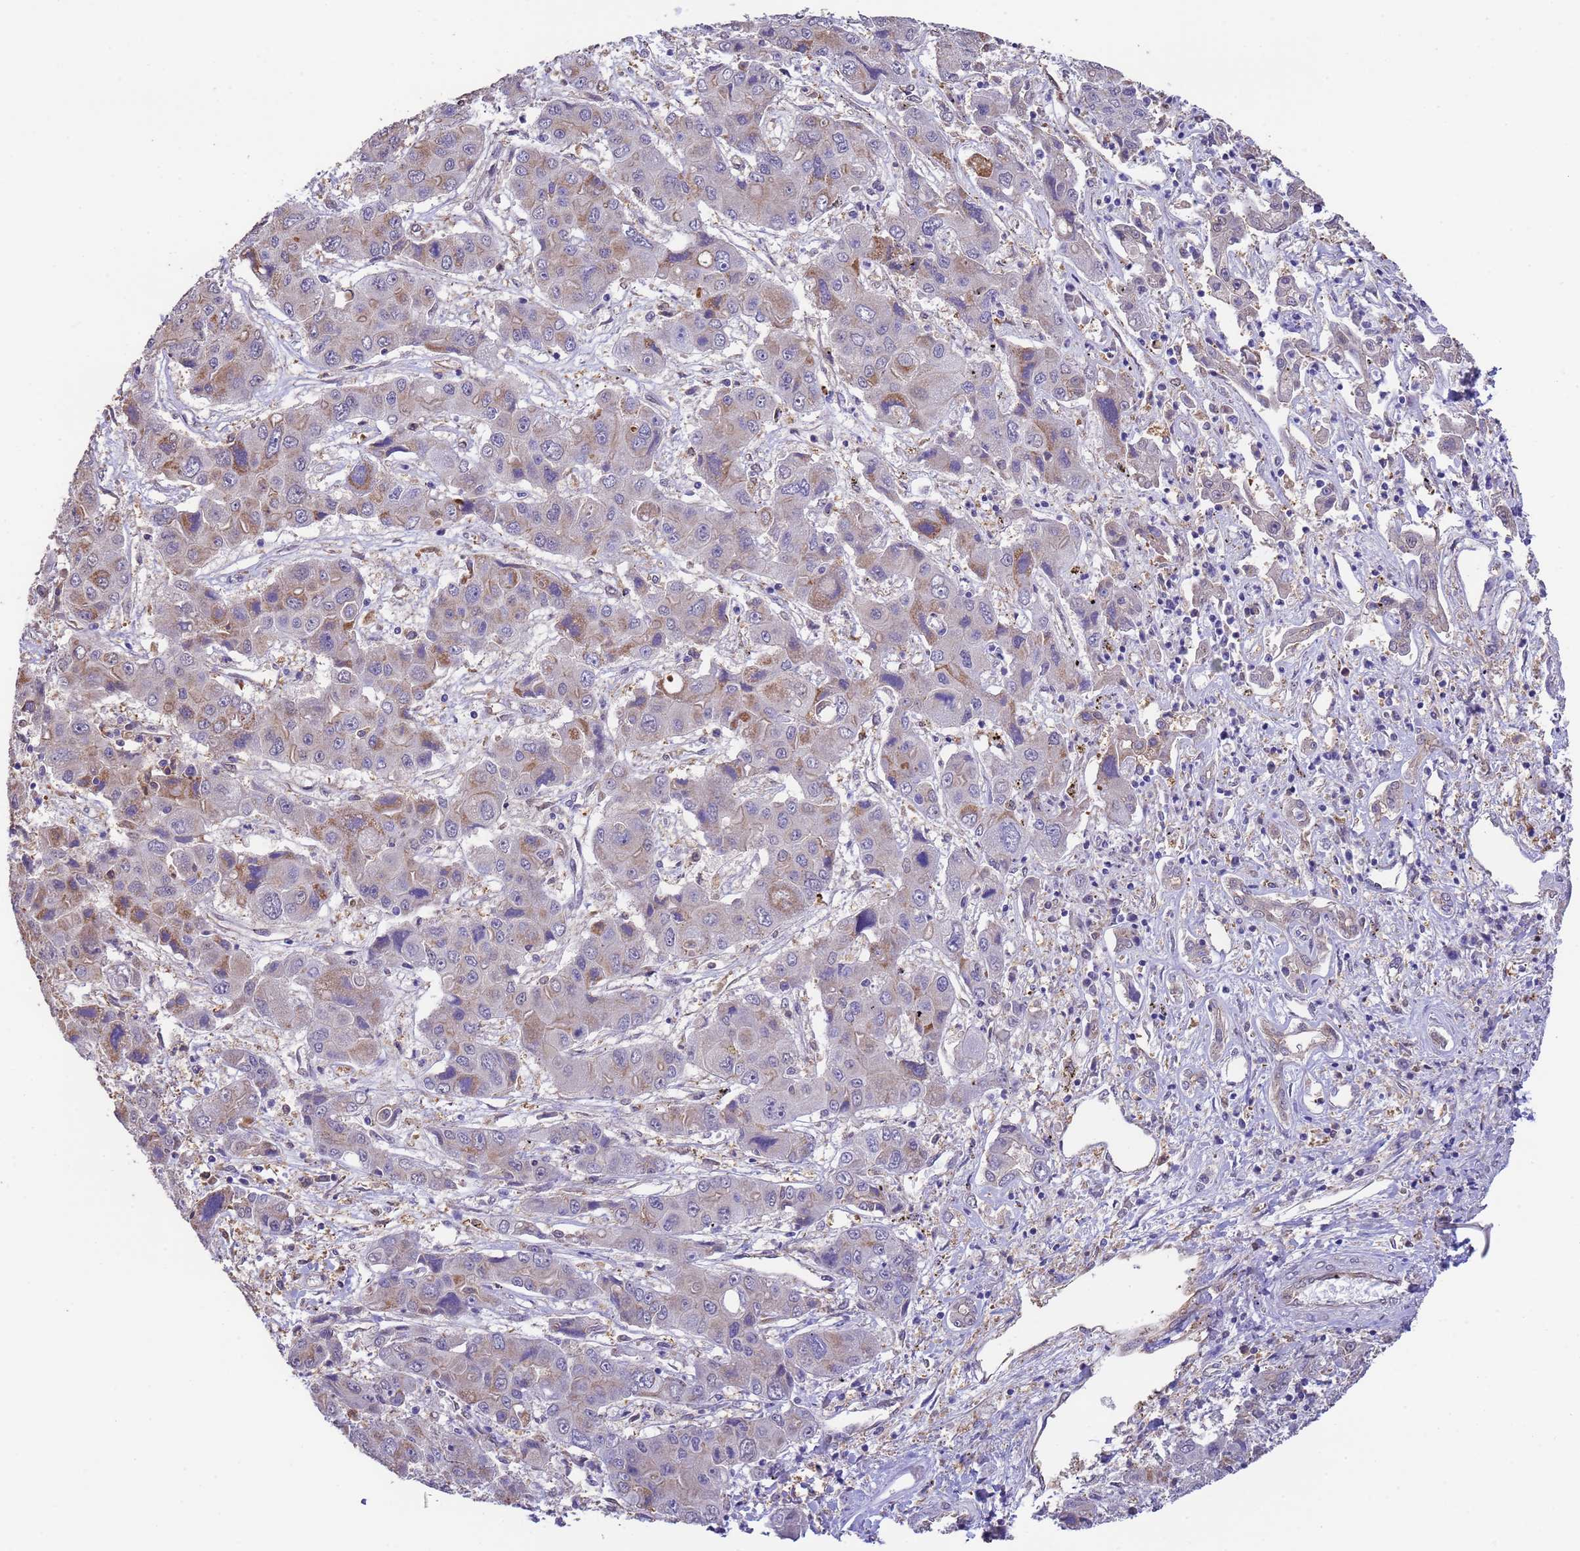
{"staining": {"intensity": "moderate", "quantity": "<25%", "location": "cytoplasmic/membranous"}, "tissue": "liver cancer", "cell_type": "Tumor cells", "image_type": "cancer", "snomed": [{"axis": "morphology", "description": "Cholangiocarcinoma"}, {"axis": "topography", "description": "Liver"}], "caption": "Moderate cytoplasmic/membranous expression for a protein is seen in about <25% of tumor cells of cholangiocarcinoma (liver) using immunohistochemistry (IHC).", "gene": "NPHP1", "patient": {"sex": "male", "age": 67}}